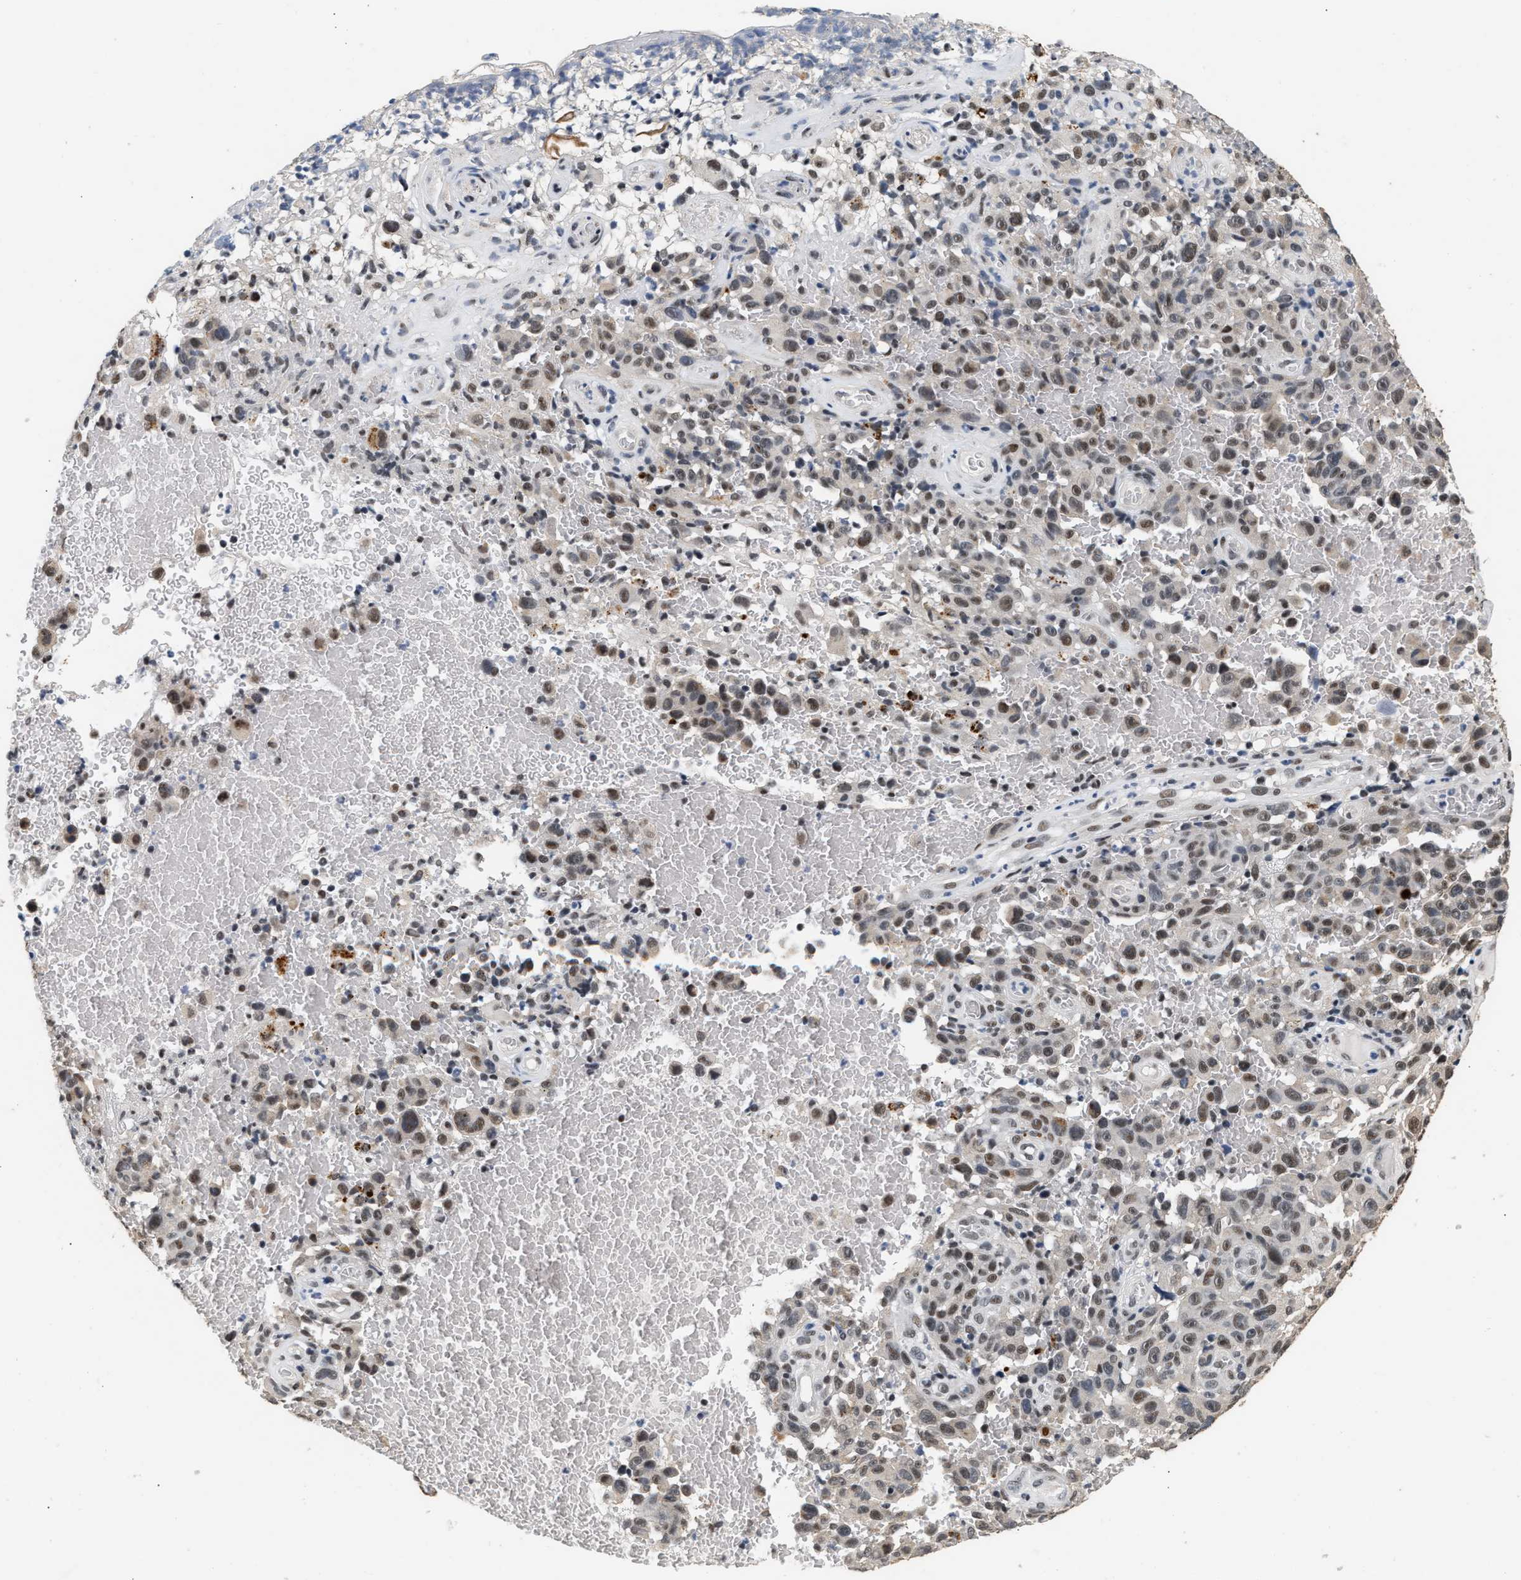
{"staining": {"intensity": "weak", "quantity": "25%-75%", "location": "nuclear"}, "tissue": "melanoma", "cell_type": "Tumor cells", "image_type": "cancer", "snomed": [{"axis": "morphology", "description": "Malignant melanoma, NOS"}, {"axis": "topography", "description": "Skin"}], "caption": "A brown stain highlights weak nuclear expression of a protein in human malignant melanoma tumor cells.", "gene": "THOC1", "patient": {"sex": "female", "age": 82}}